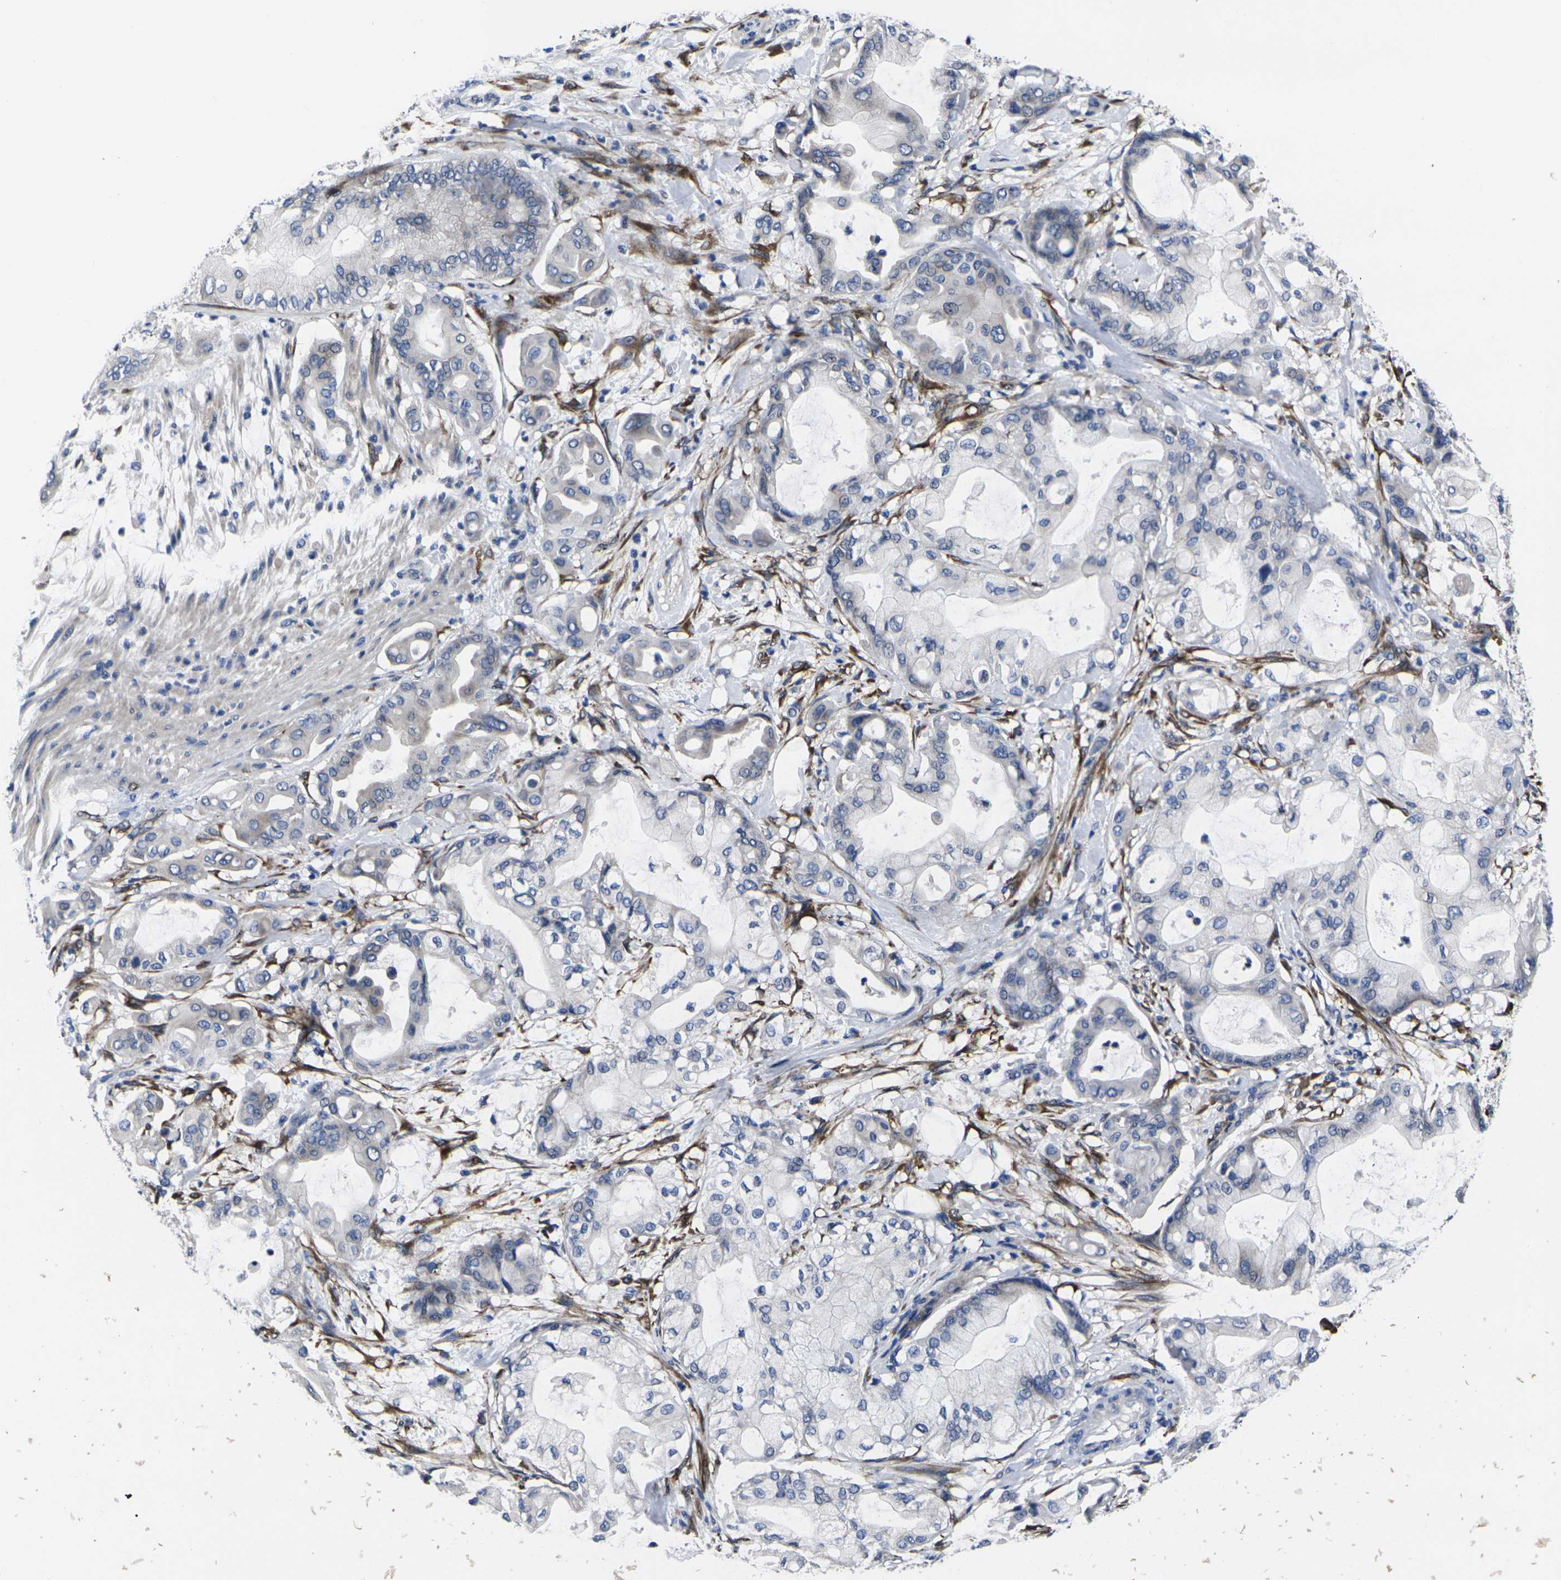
{"staining": {"intensity": "negative", "quantity": "none", "location": "none"}, "tissue": "pancreatic cancer", "cell_type": "Tumor cells", "image_type": "cancer", "snomed": [{"axis": "morphology", "description": "Adenocarcinoma, NOS"}, {"axis": "morphology", "description": "Adenocarcinoma, metastatic, NOS"}, {"axis": "topography", "description": "Lymph node"}, {"axis": "topography", "description": "Pancreas"}, {"axis": "topography", "description": "Duodenum"}], "caption": "This micrograph is of pancreatic metastatic adenocarcinoma stained with immunohistochemistry to label a protein in brown with the nuclei are counter-stained blue. There is no positivity in tumor cells. (Stains: DAB immunohistochemistry (IHC) with hematoxylin counter stain, Microscopy: brightfield microscopy at high magnification).", "gene": "CYP2C8", "patient": {"sex": "female", "age": 64}}